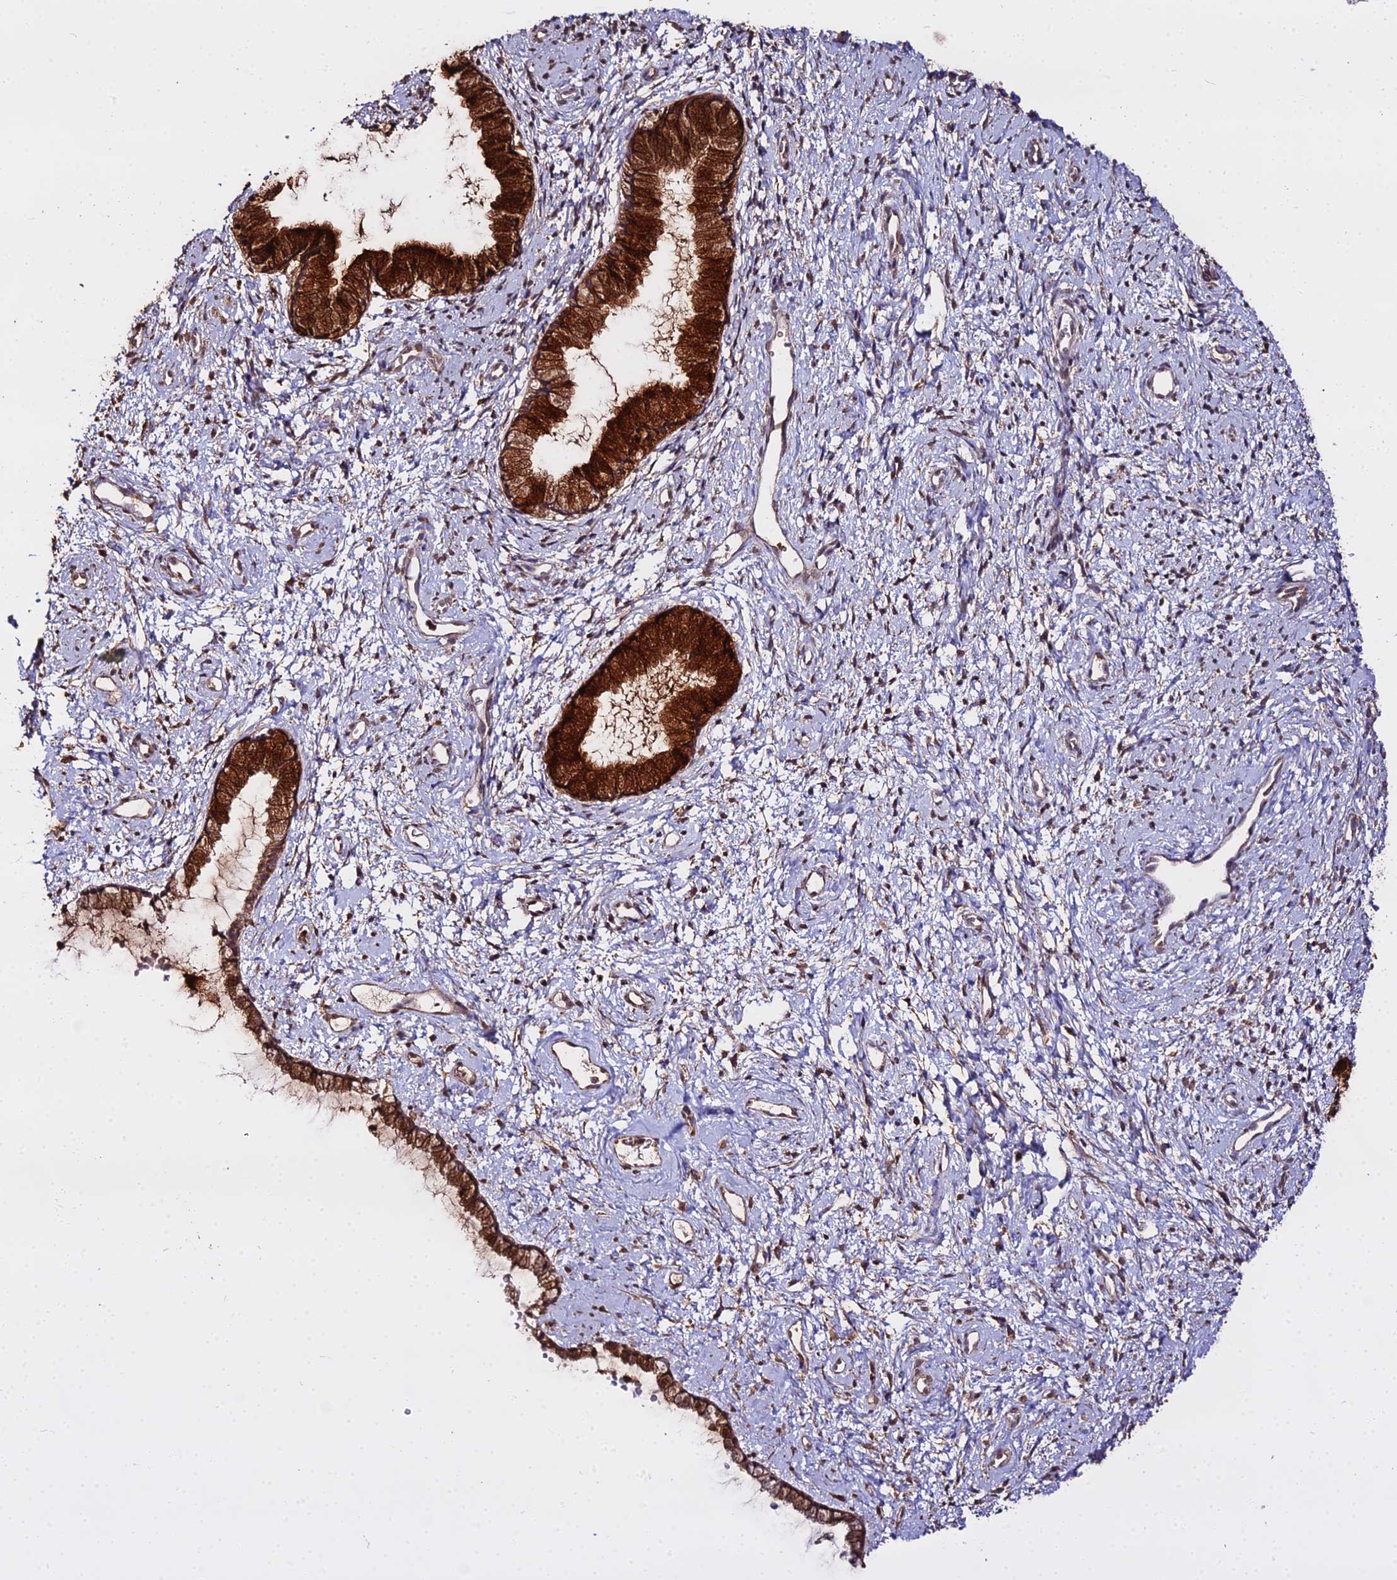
{"staining": {"intensity": "strong", "quantity": ">75%", "location": "cytoplasmic/membranous"}, "tissue": "cervix", "cell_type": "Glandular cells", "image_type": "normal", "snomed": [{"axis": "morphology", "description": "Normal tissue, NOS"}, {"axis": "topography", "description": "Cervix"}], "caption": "IHC (DAB (3,3'-diaminobenzidine)) staining of unremarkable human cervix reveals strong cytoplasmic/membranous protein expression in approximately >75% of glandular cells.", "gene": "METTL13", "patient": {"sex": "female", "age": 57}}